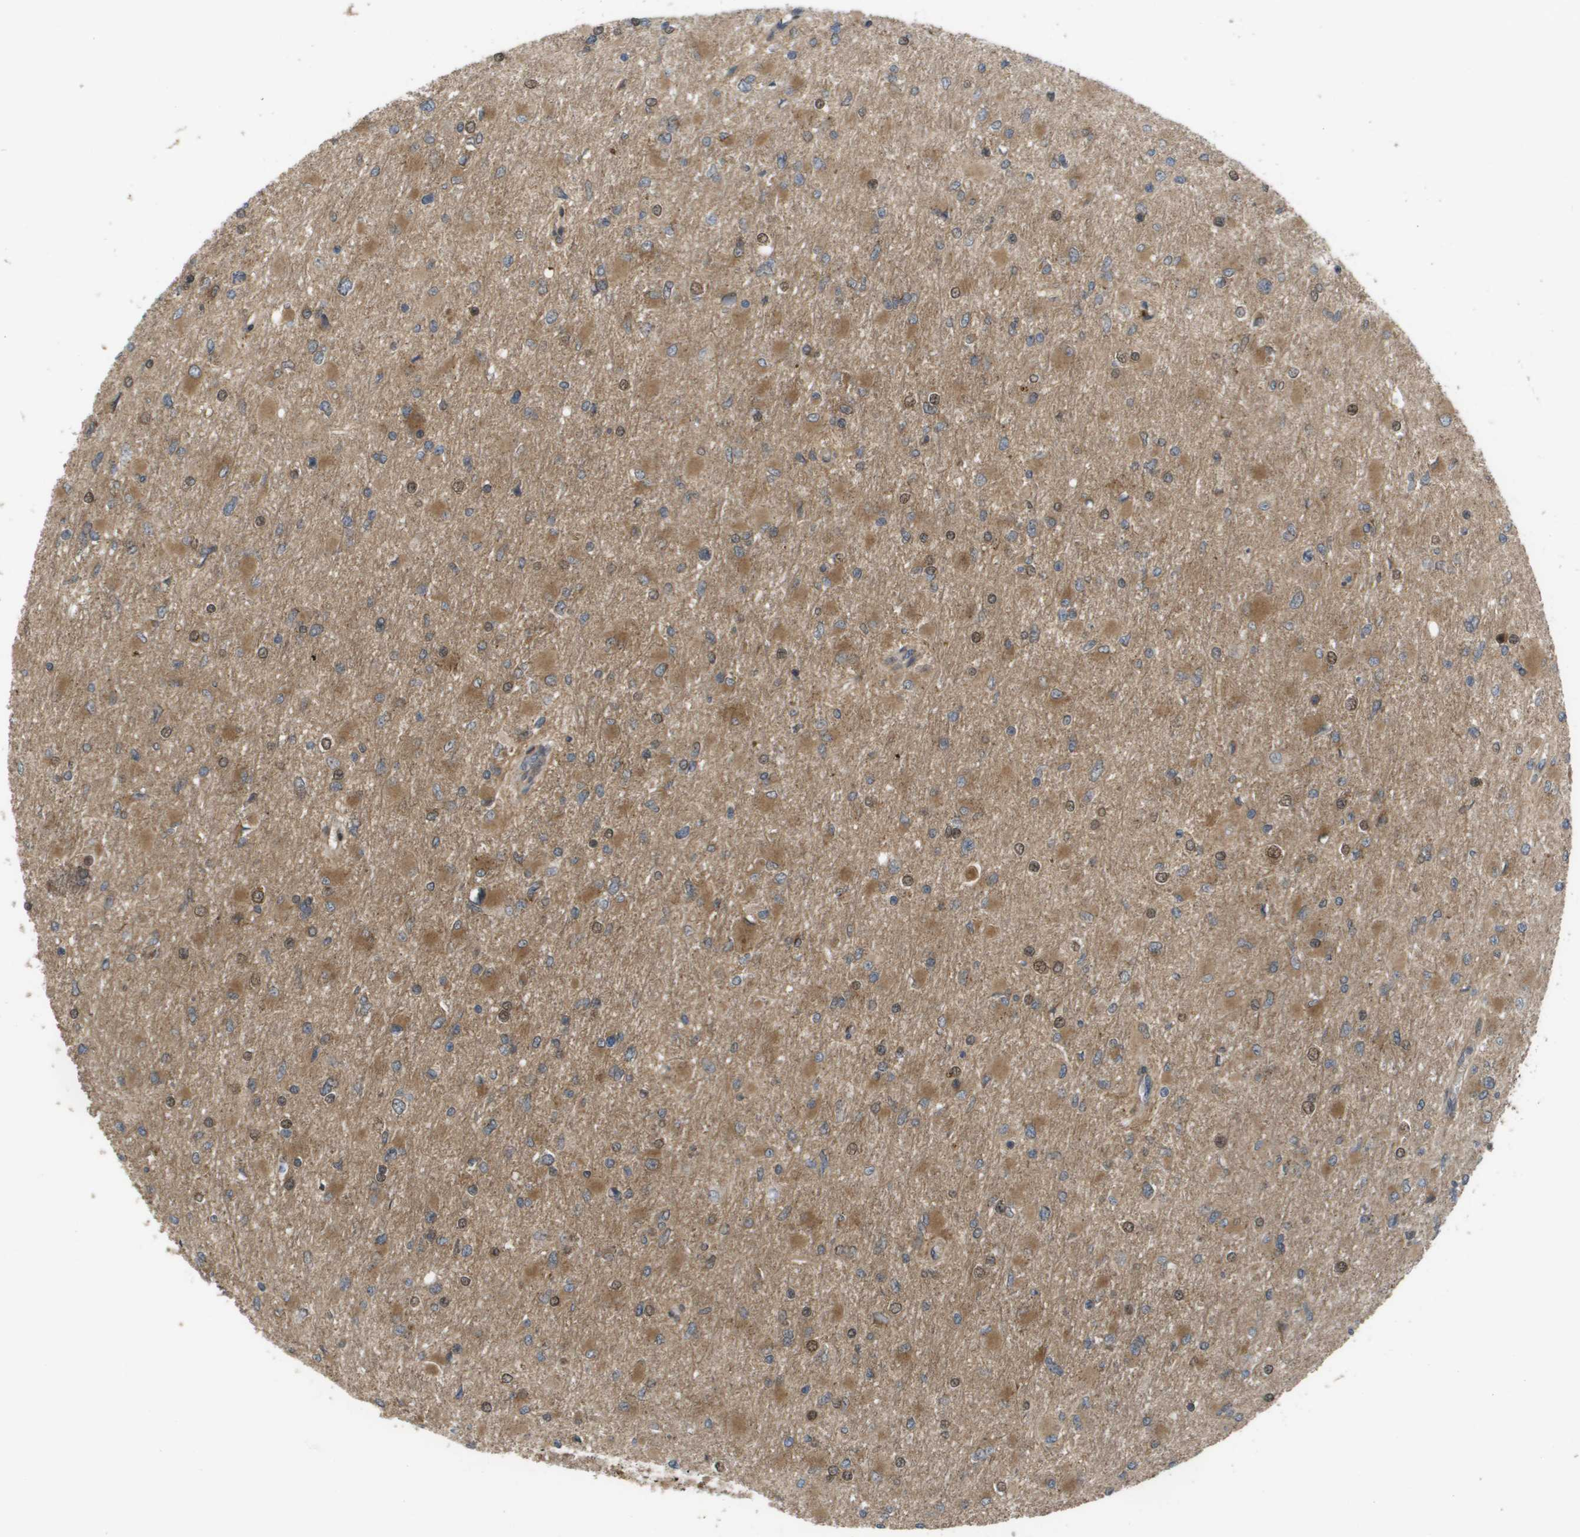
{"staining": {"intensity": "moderate", "quantity": ">75%", "location": "cytoplasmic/membranous,nuclear"}, "tissue": "glioma", "cell_type": "Tumor cells", "image_type": "cancer", "snomed": [{"axis": "morphology", "description": "Glioma, malignant, High grade"}, {"axis": "topography", "description": "Cerebral cortex"}], "caption": "The histopathology image displays a brown stain indicating the presence of a protein in the cytoplasmic/membranous and nuclear of tumor cells in glioma.", "gene": "CTPS2", "patient": {"sex": "female", "age": 36}}